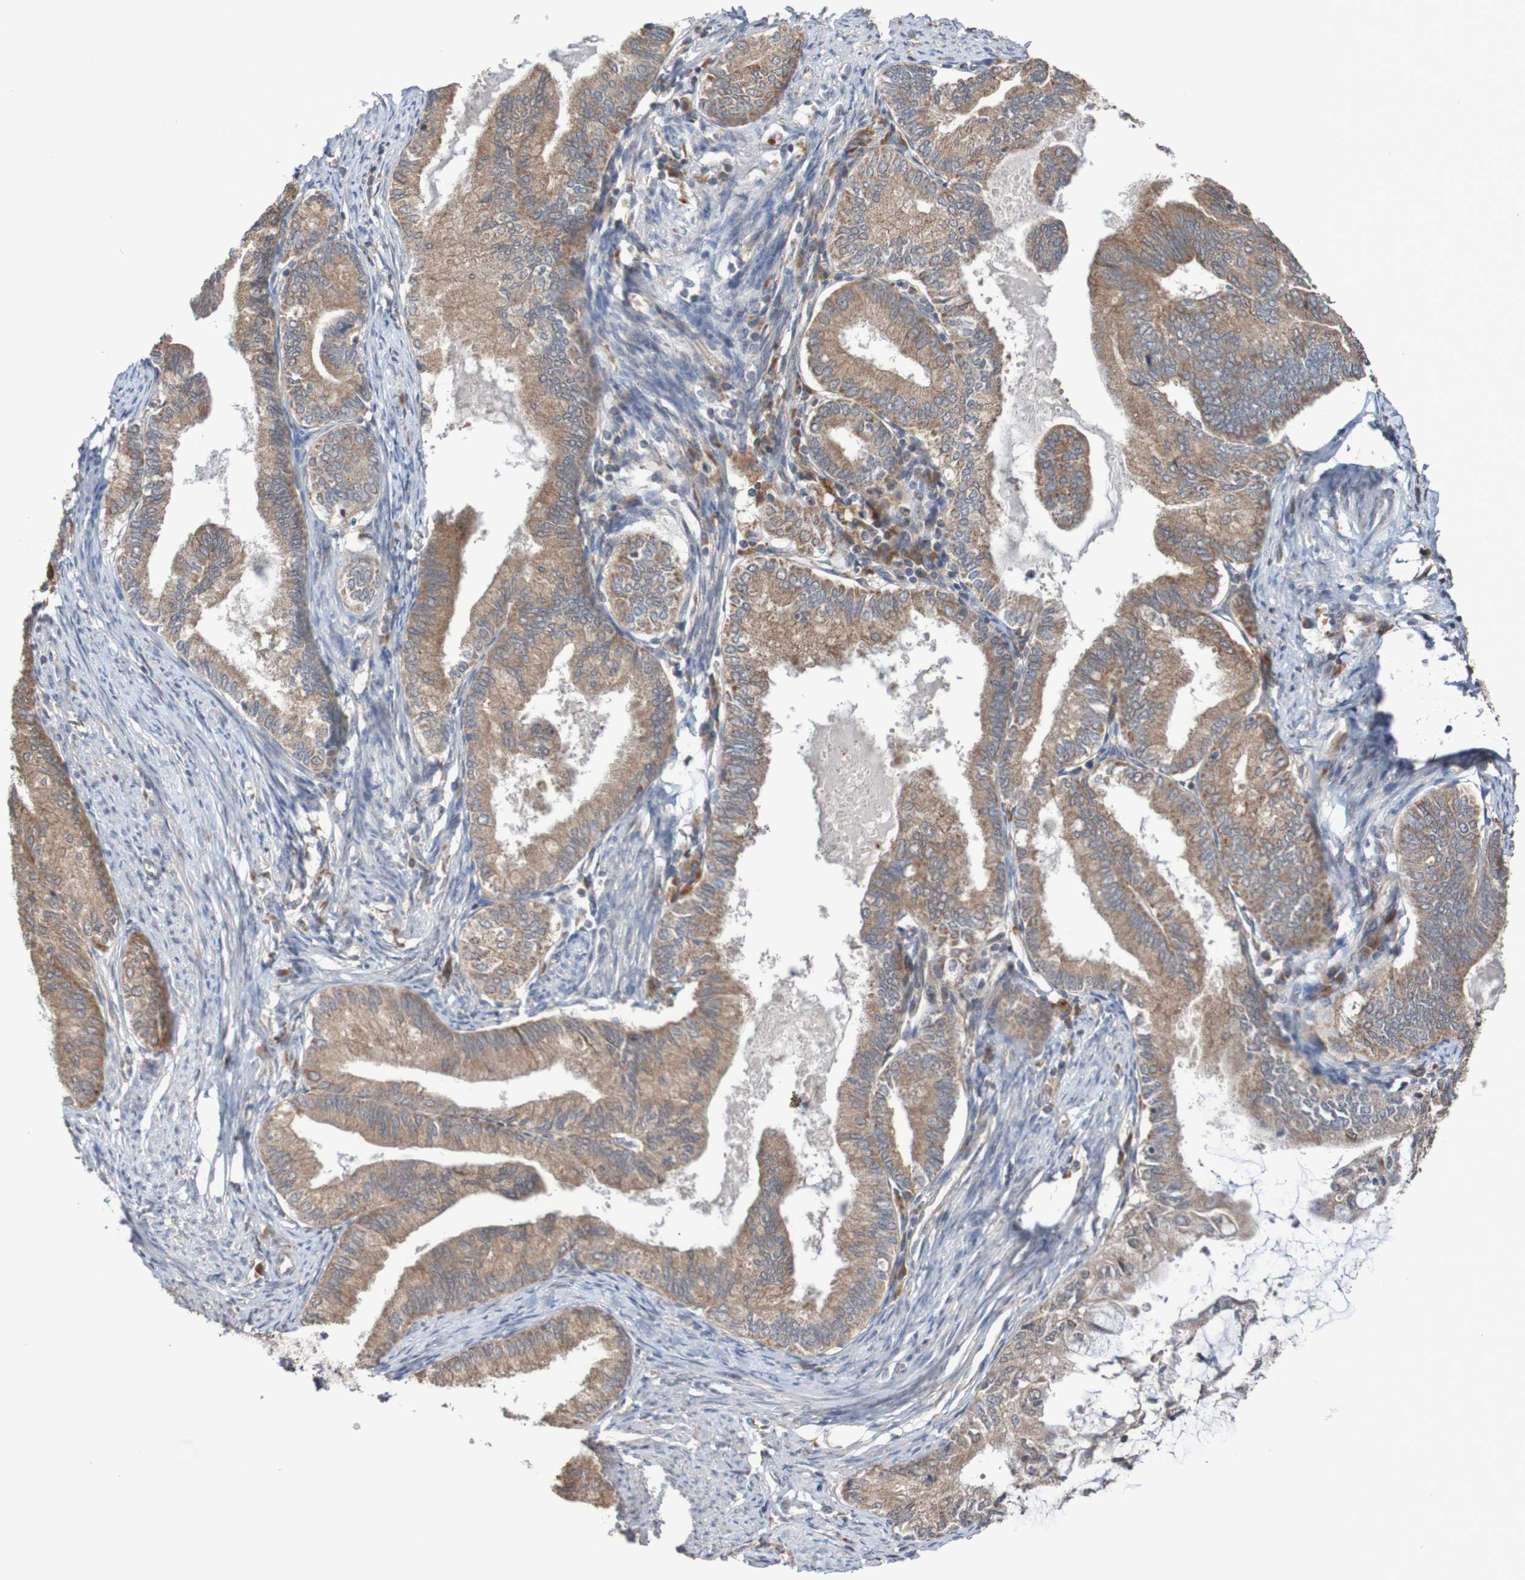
{"staining": {"intensity": "moderate", "quantity": ">75%", "location": "cytoplasmic/membranous"}, "tissue": "endometrial cancer", "cell_type": "Tumor cells", "image_type": "cancer", "snomed": [{"axis": "morphology", "description": "Adenocarcinoma, NOS"}, {"axis": "topography", "description": "Endometrium"}], "caption": "Immunohistochemical staining of human endometrial adenocarcinoma reveals medium levels of moderate cytoplasmic/membranous staining in approximately >75% of tumor cells. The protein of interest is shown in brown color, while the nuclei are stained blue.", "gene": "PHPT1", "patient": {"sex": "female", "age": 86}}